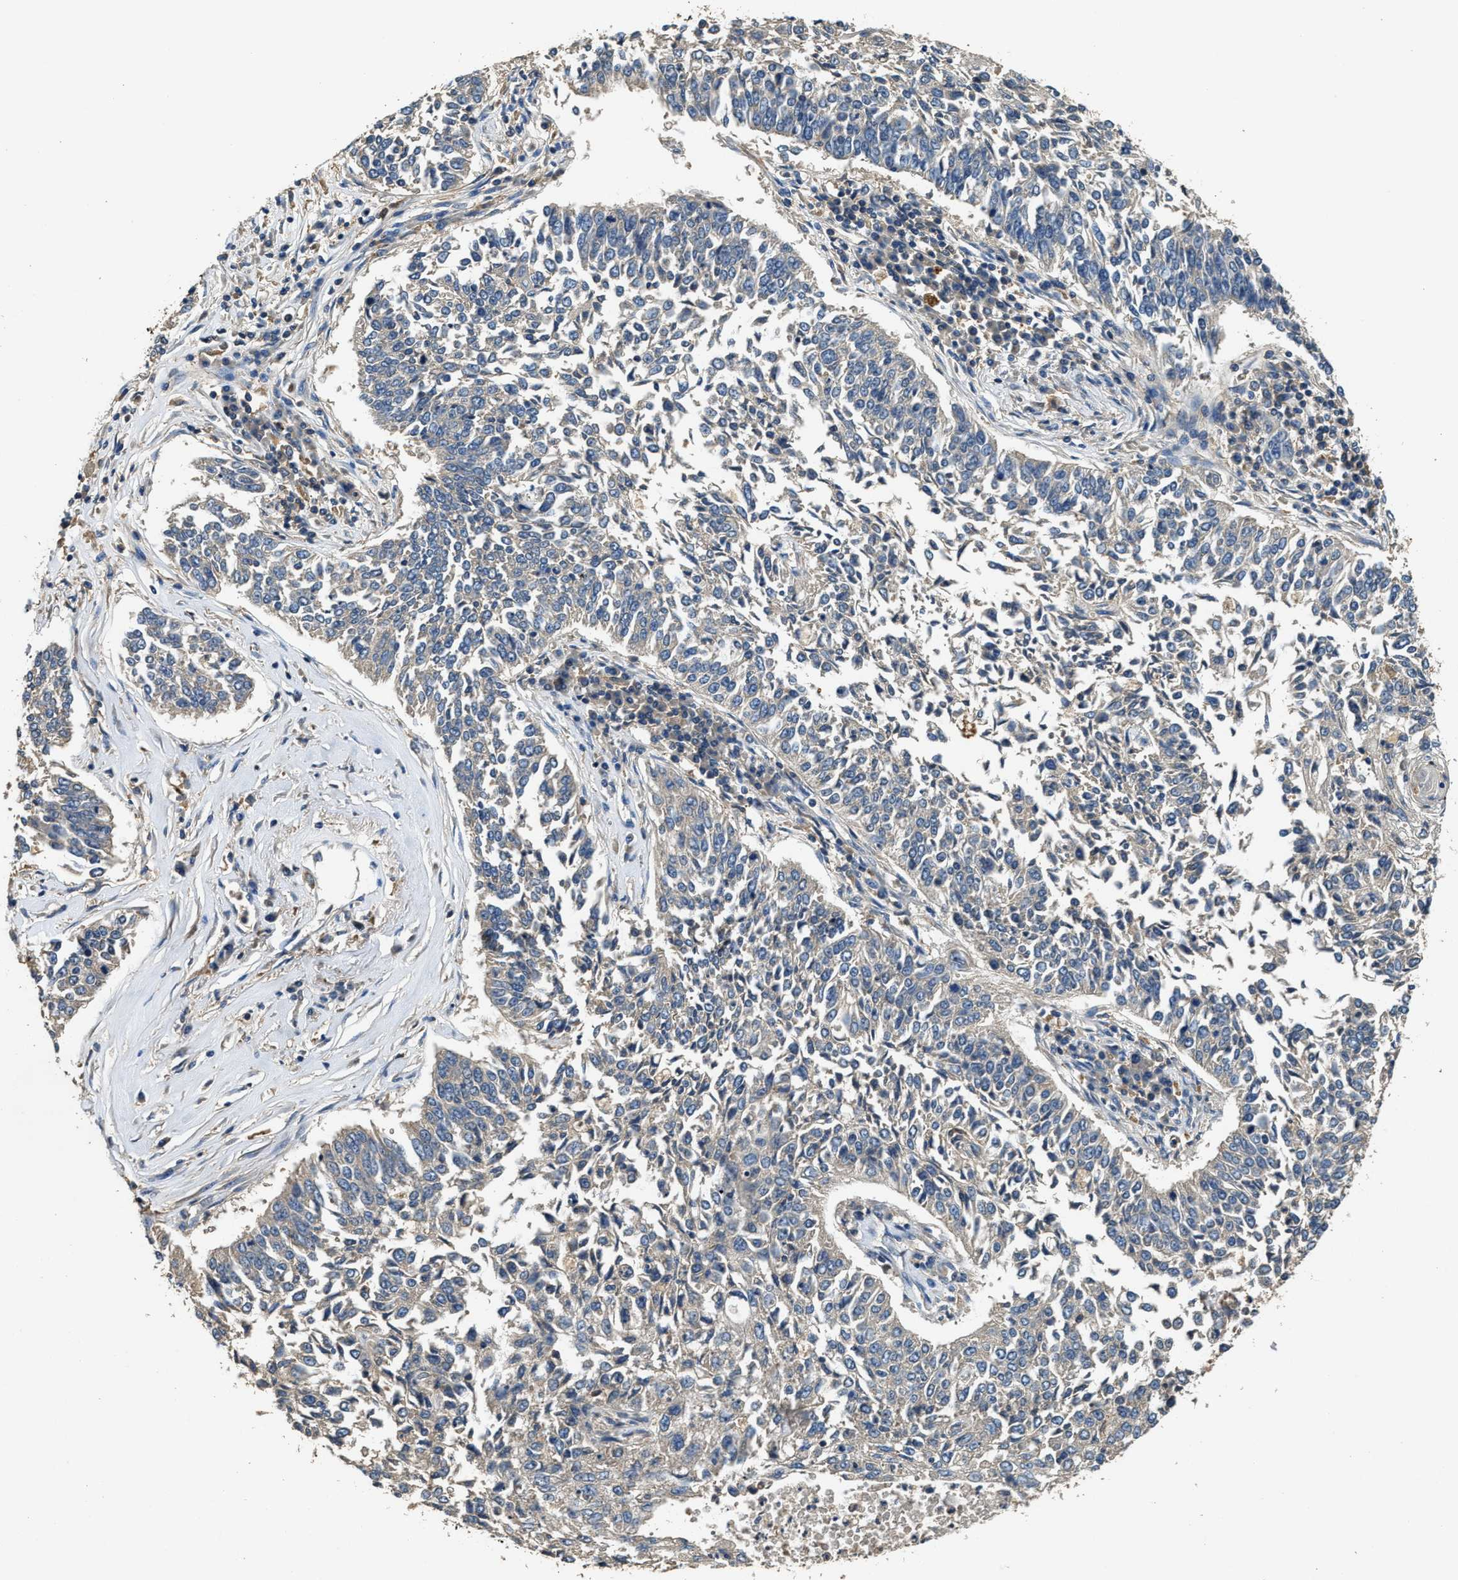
{"staining": {"intensity": "weak", "quantity": "<25%", "location": "cytoplasmic/membranous"}, "tissue": "lung cancer", "cell_type": "Tumor cells", "image_type": "cancer", "snomed": [{"axis": "morphology", "description": "Normal tissue, NOS"}, {"axis": "morphology", "description": "Squamous cell carcinoma, NOS"}, {"axis": "topography", "description": "Cartilage tissue"}, {"axis": "topography", "description": "Bronchus"}, {"axis": "topography", "description": "Lung"}], "caption": "The histopathology image exhibits no significant staining in tumor cells of lung cancer (squamous cell carcinoma).", "gene": "BLOC1S1", "patient": {"sex": "female", "age": 49}}